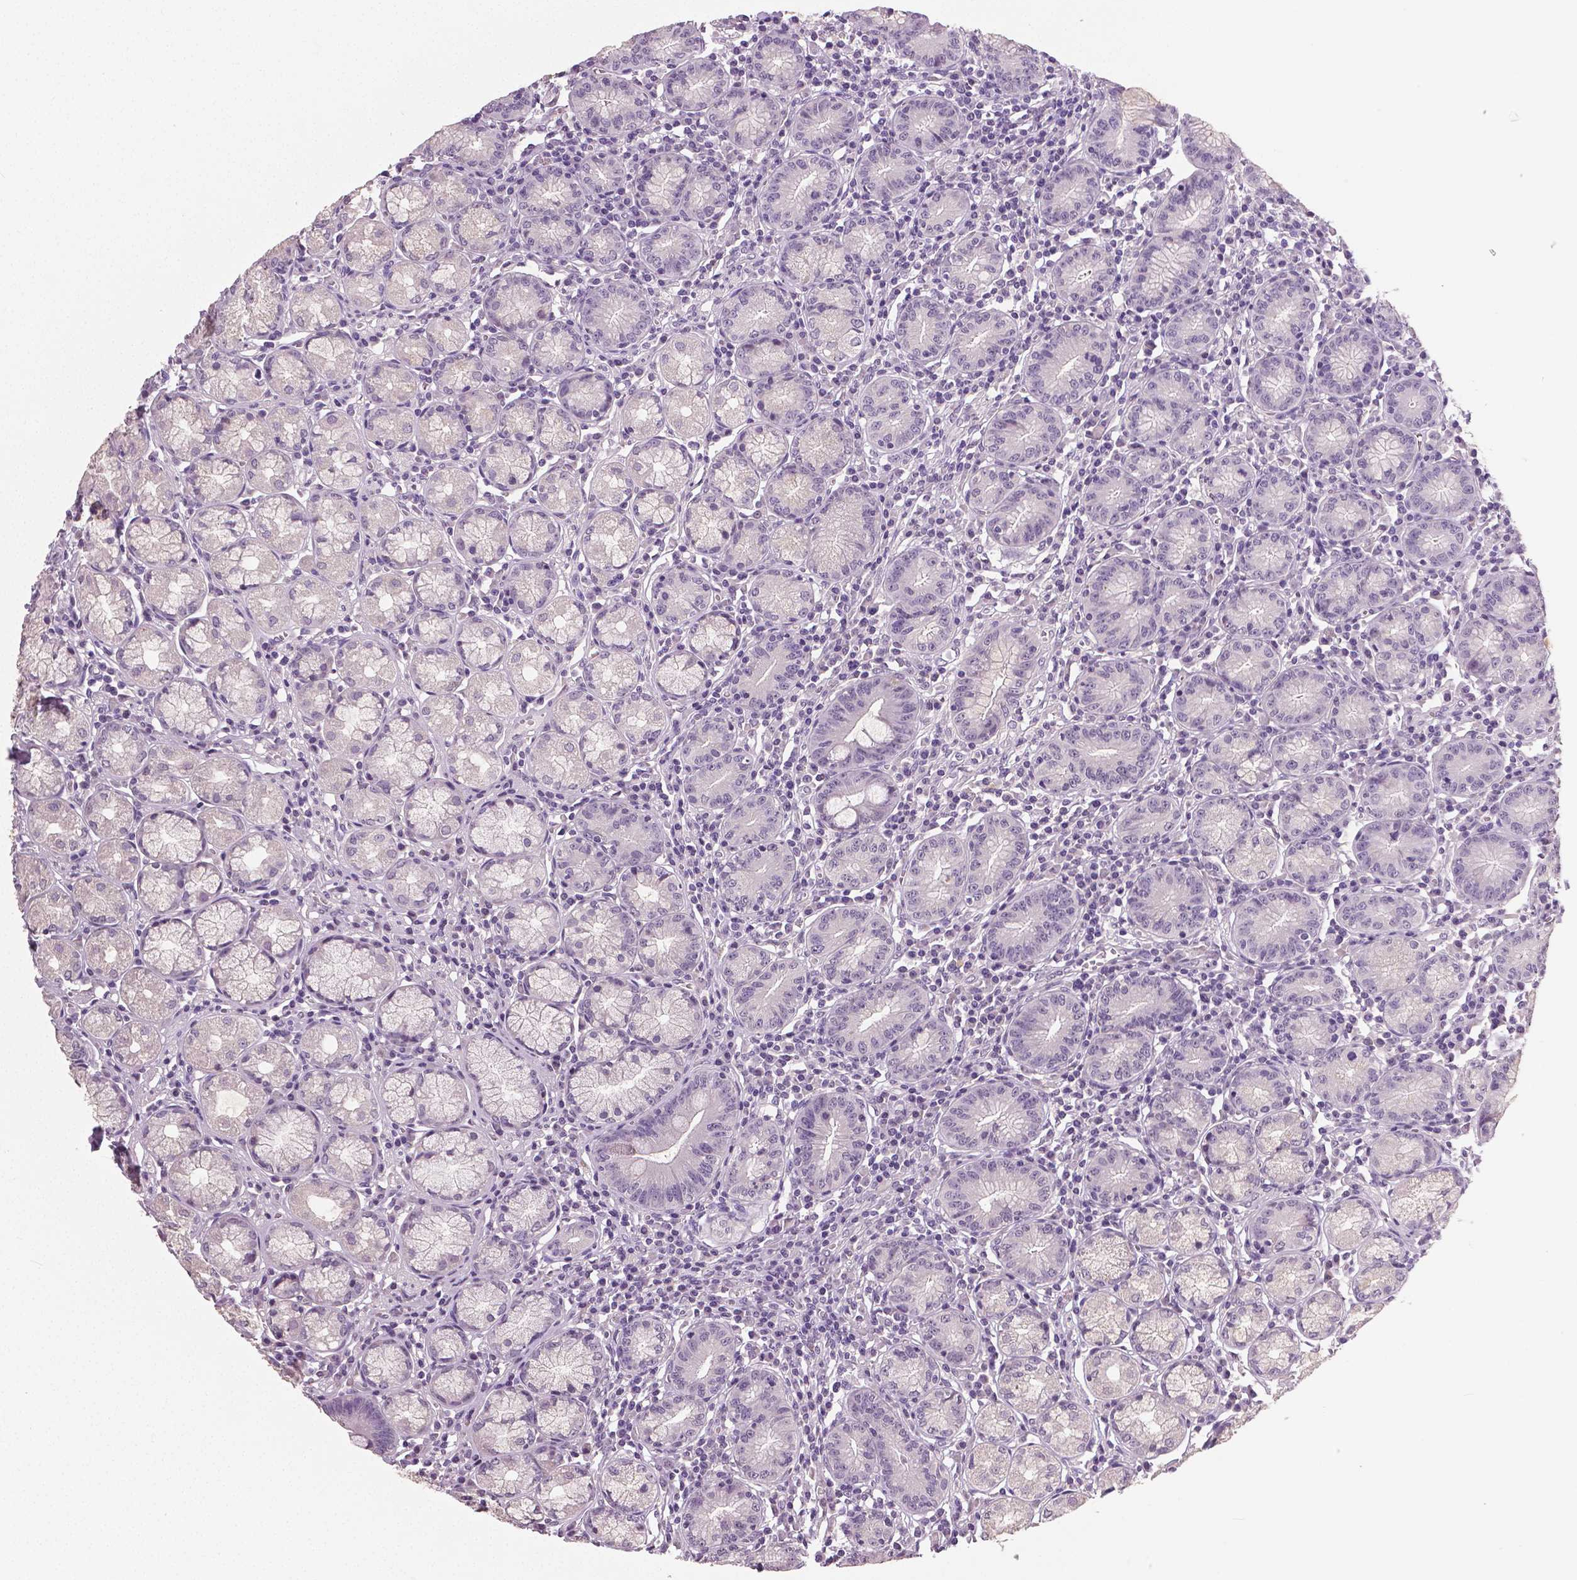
{"staining": {"intensity": "negative", "quantity": "none", "location": "none"}, "tissue": "stomach", "cell_type": "Glandular cells", "image_type": "normal", "snomed": [{"axis": "morphology", "description": "Normal tissue, NOS"}, {"axis": "topography", "description": "Stomach"}], "caption": "Protein analysis of benign stomach shows no significant staining in glandular cells. (DAB (3,3'-diaminobenzidine) IHC visualized using brightfield microscopy, high magnification).", "gene": "NECAB1", "patient": {"sex": "male", "age": 55}}